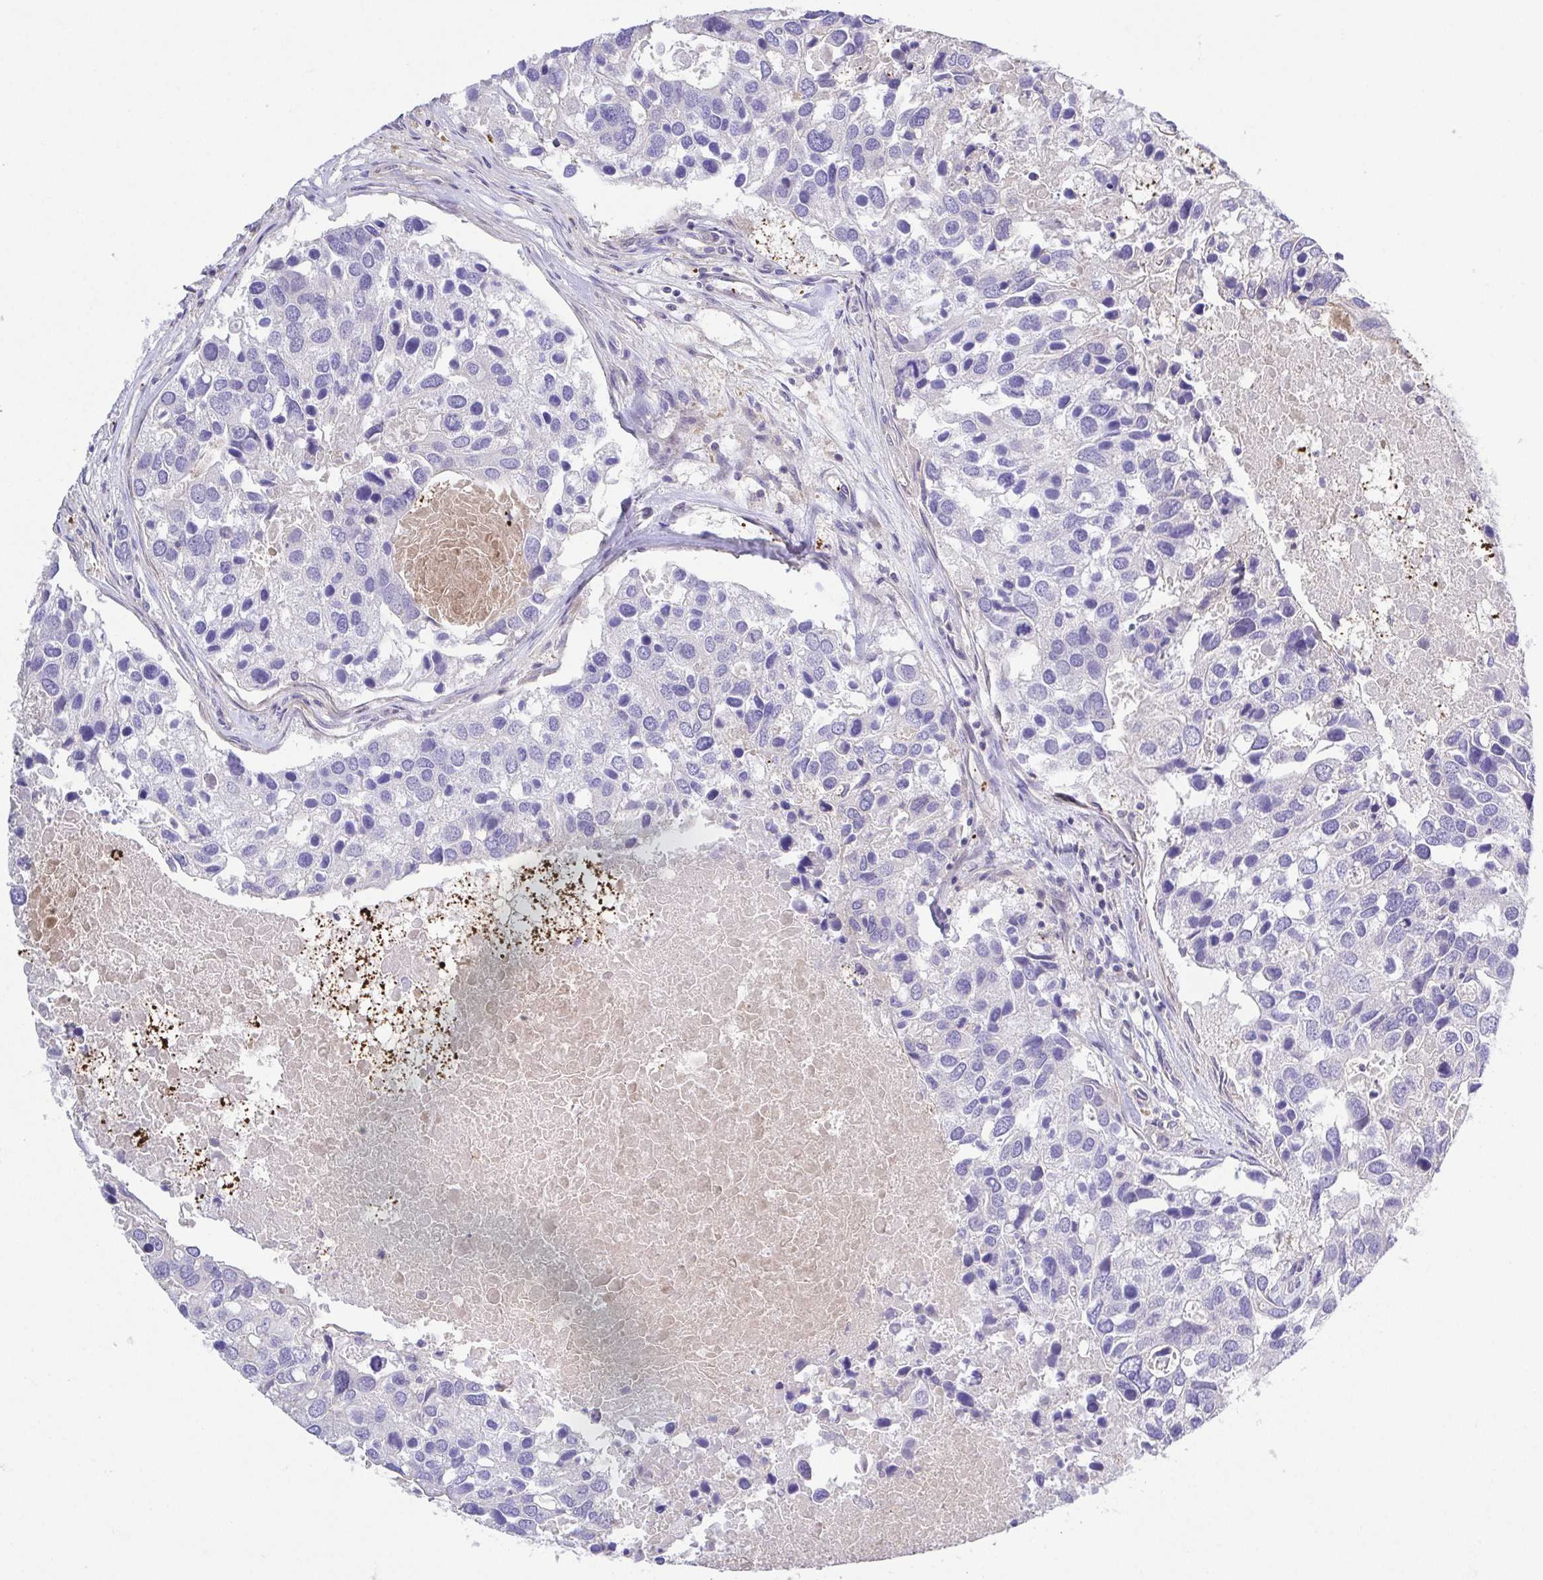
{"staining": {"intensity": "negative", "quantity": "none", "location": "none"}, "tissue": "breast cancer", "cell_type": "Tumor cells", "image_type": "cancer", "snomed": [{"axis": "morphology", "description": "Duct carcinoma"}, {"axis": "topography", "description": "Breast"}], "caption": "Human breast infiltrating ductal carcinoma stained for a protein using IHC displays no expression in tumor cells.", "gene": "PRR14L", "patient": {"sex": "female", "age": 83}}